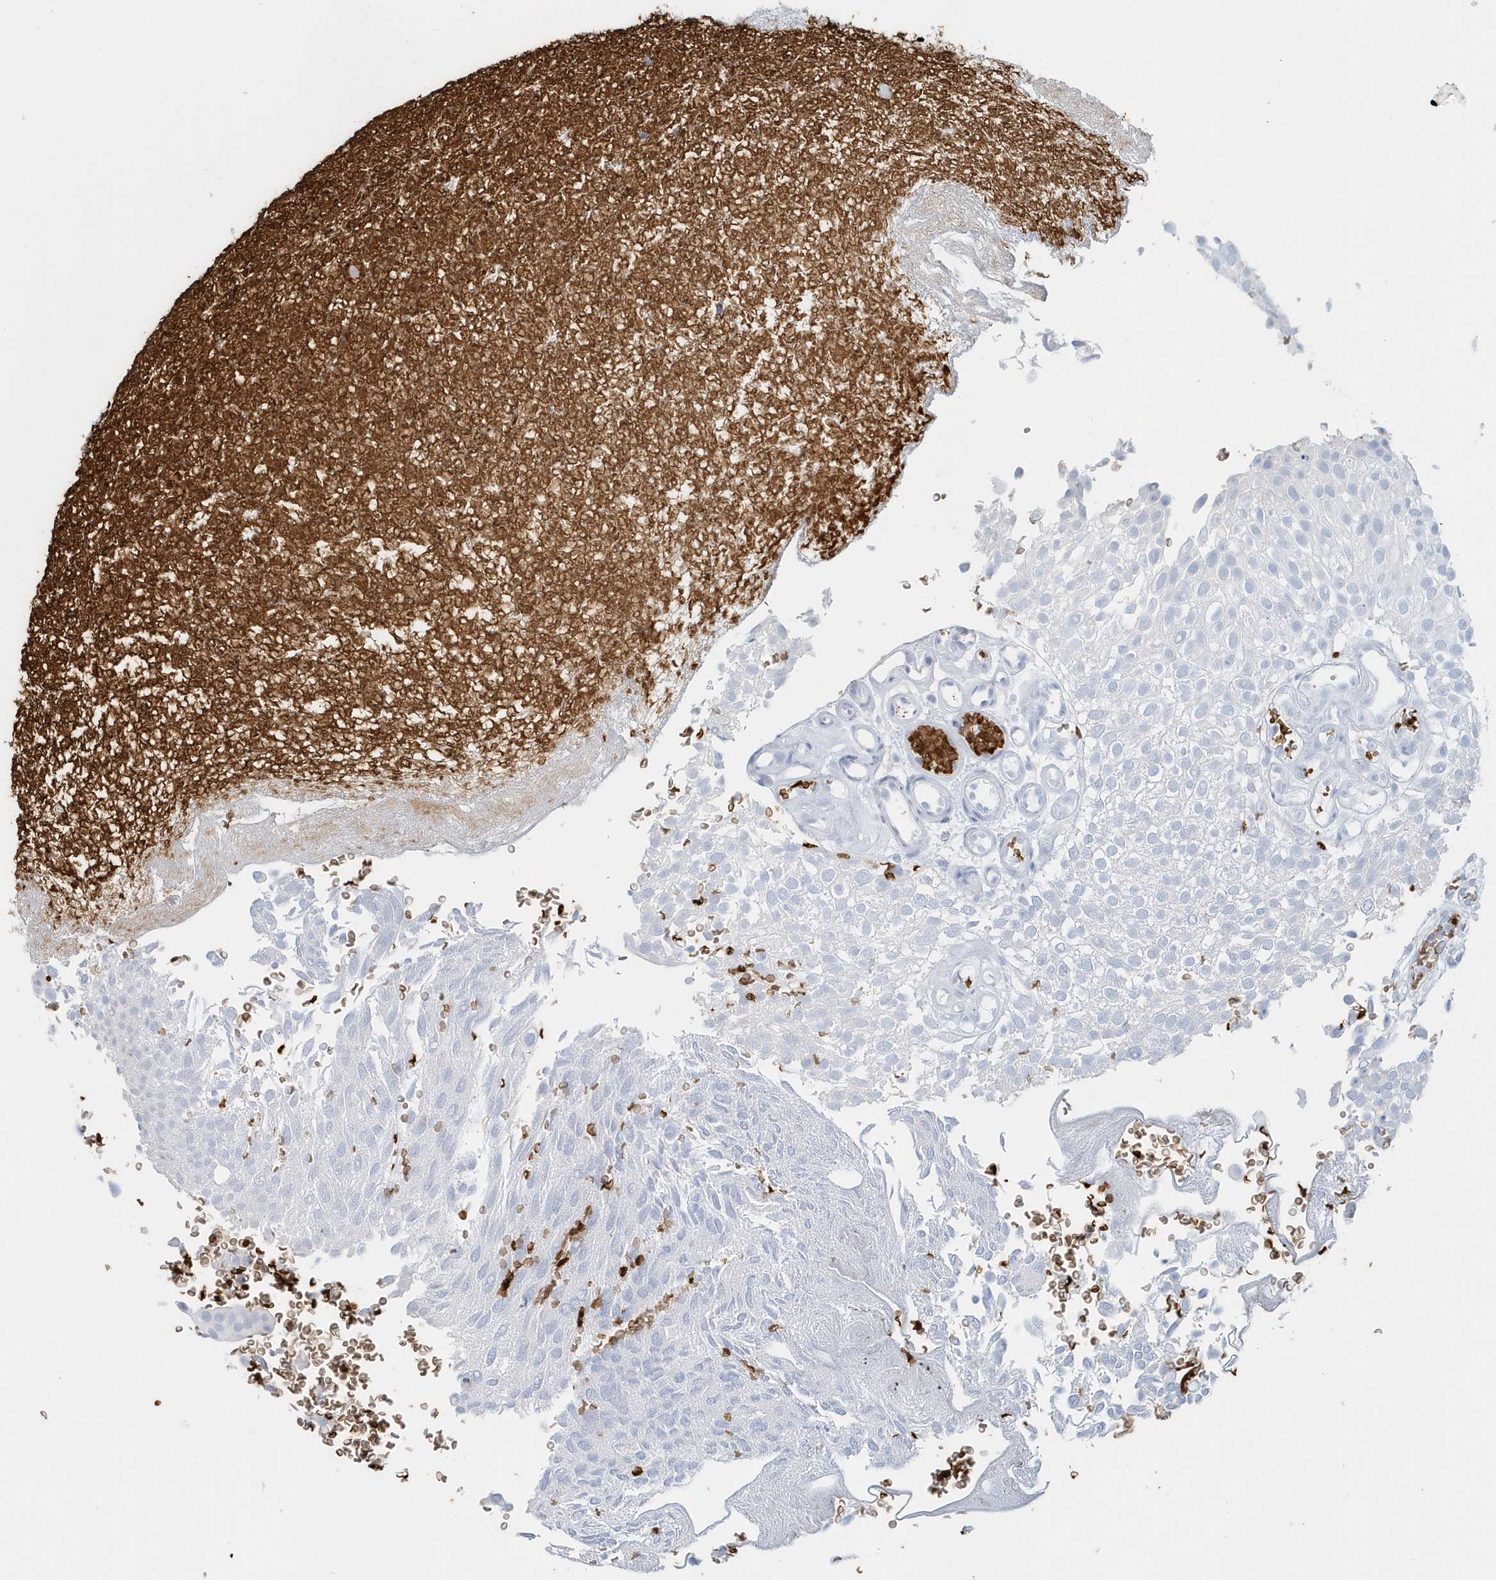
{"staining": {"intensity": "negative", "quantity": "none", "location": "none"}, "tissue": "urothelial cancer", "cell_type": "Tumor cells", "image_type": "cancer", "snomed": [{"axis": "morphology", "description": "Urothelial carcinoma, Low grade"}, {"axis": "topography", "description": "Urinary bladder"}], "caption": "Immunohistochemistry of human urothelial carcinoma (low-grade) exhibits no positivity in tumor cells.", "gene": "HBA2", "patient": {"sex": "male", "age": 78}}